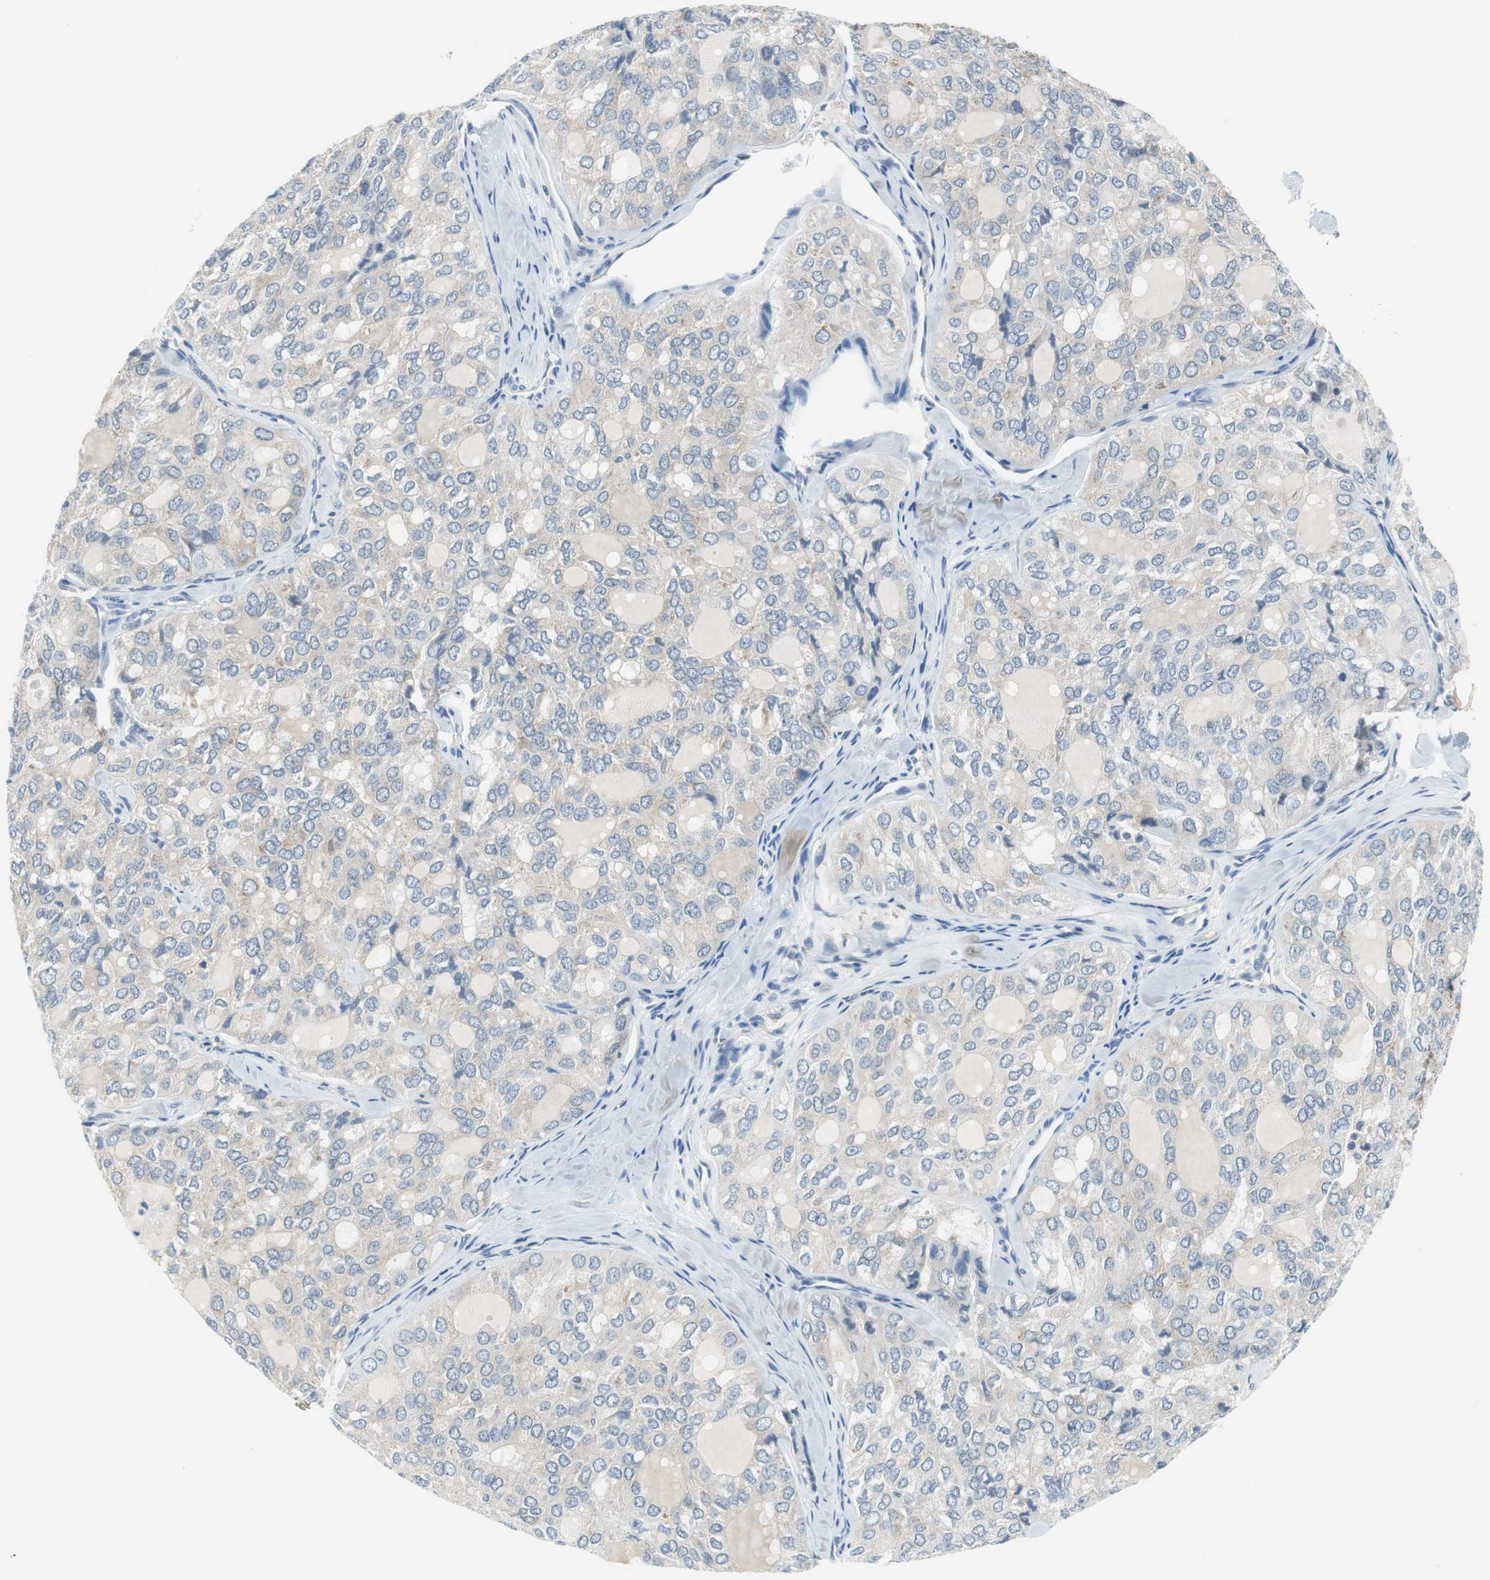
{"staining": {"intensity": "weak", "quantity": ">75%", "location": "cytoplasmic/membranous"}, "tissue": "thyroid cancer", "cell_type": "Tumor cells", "image_type": "cancer", "snomed": [{"axis": "morphology", "description": "Follicular adenoma carcinoma, NOS"}, {"axis": "topography", "description": "Thyroid gland"}], "caption": "A low amount of weak cytoplasmic/membranous expression is appreciated in about >75% of tumor cells in thyroid cancer tissue. The staining was performed using DAB to visualize the protein expression in brown, while the nuclei were stained in blue with hematoxylin (Magnification: 20x).", "gene": "PLAA", "patient": {"sex": "male", "age": 75}}